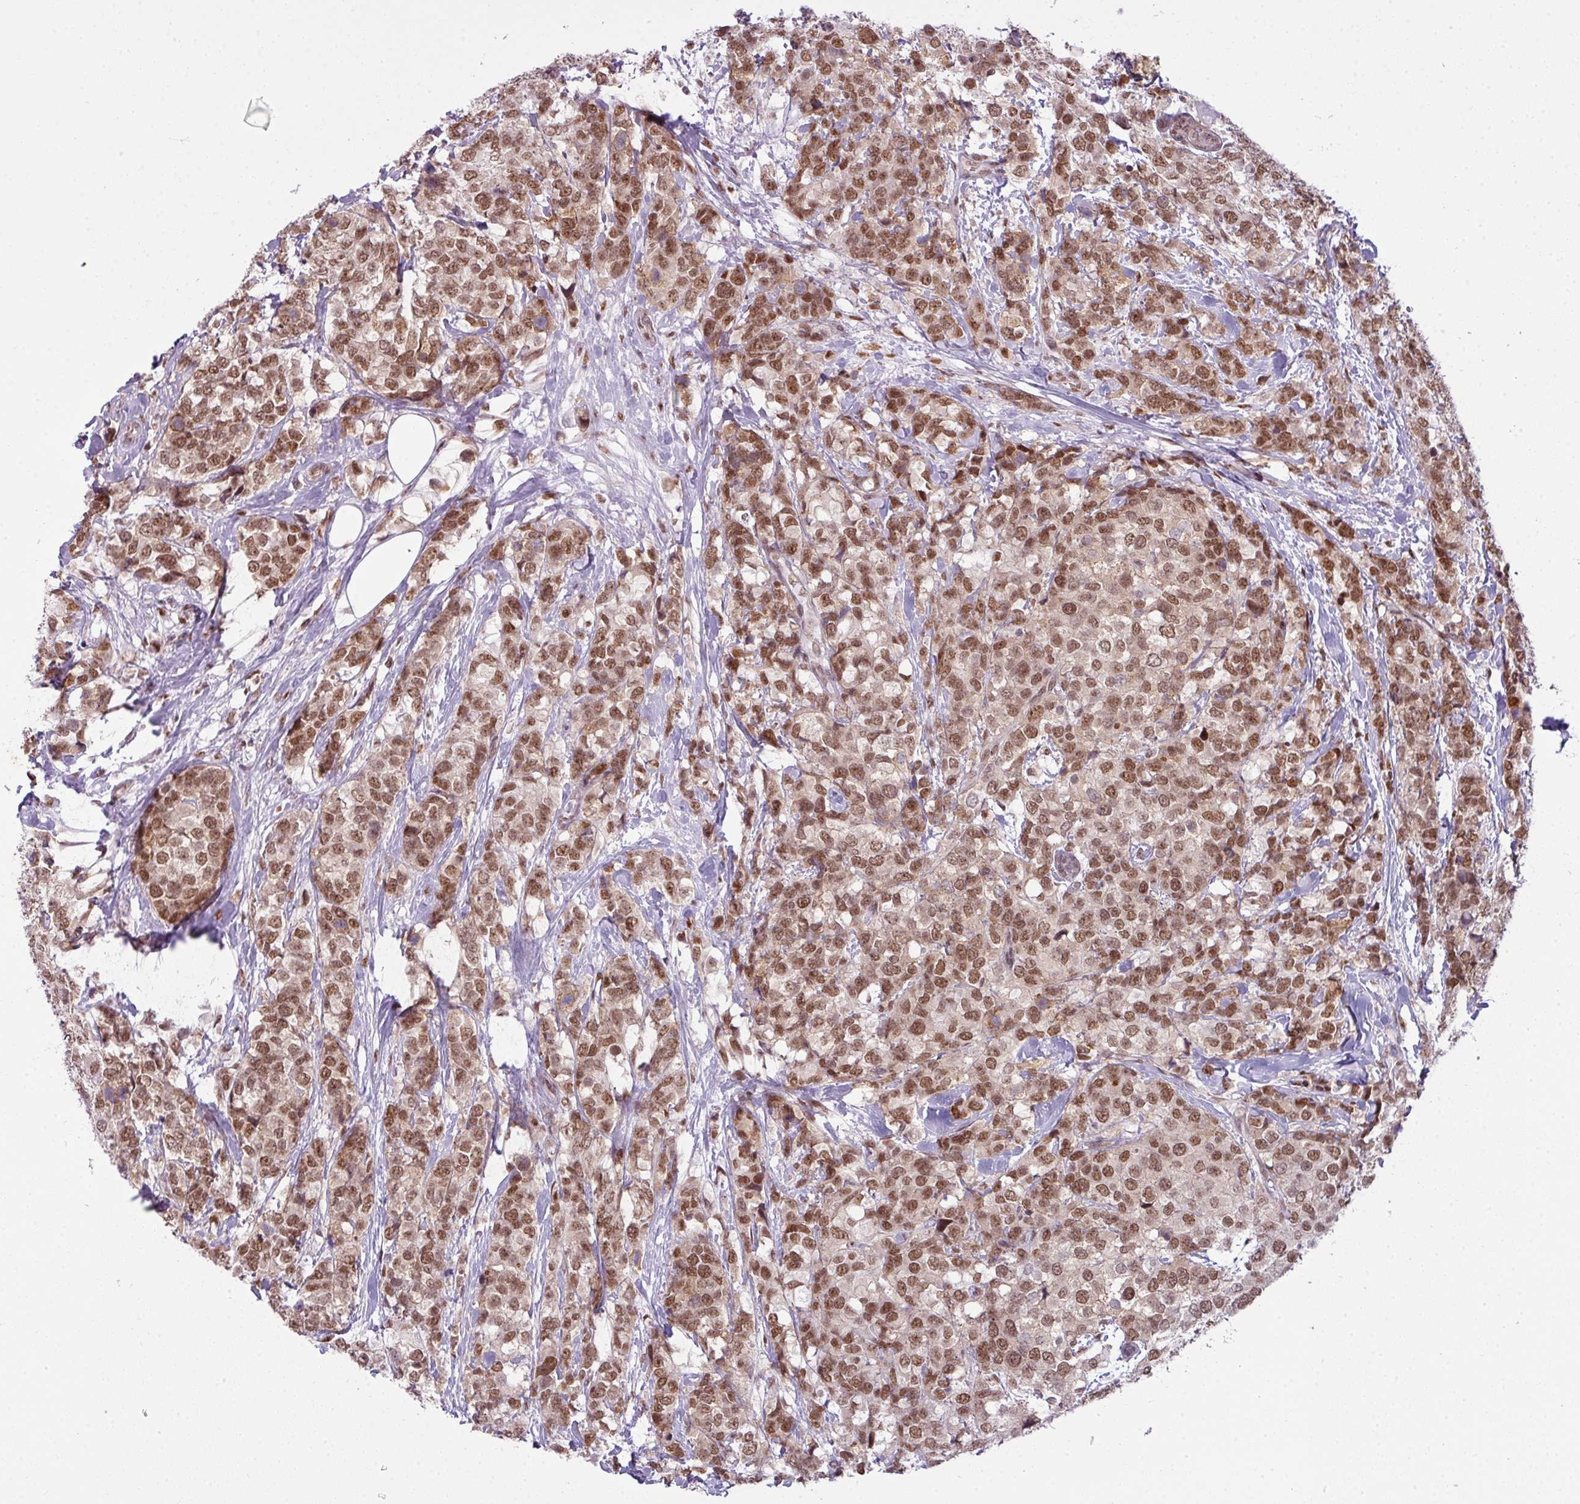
{"staining": {"intensity": "moderate", "quantity": ">75%", "location": "nuclear"}, "tissue": "breast cancer", "cell_type": "Tumor cells", "image_type": "cancer", "snomed": [{"axis": "morphology", "description": "Lobular carcinoma"}, {"axis": "topography", "description": "Breast"}], "caption": "Moderate nuclear positivity for a protein is appreciated in approximately >75% of tumor cells of breast lobular carcinoma using IHC.", "gene": "ARL6IP4", "patient": {"sex": "female", "age": 59}}